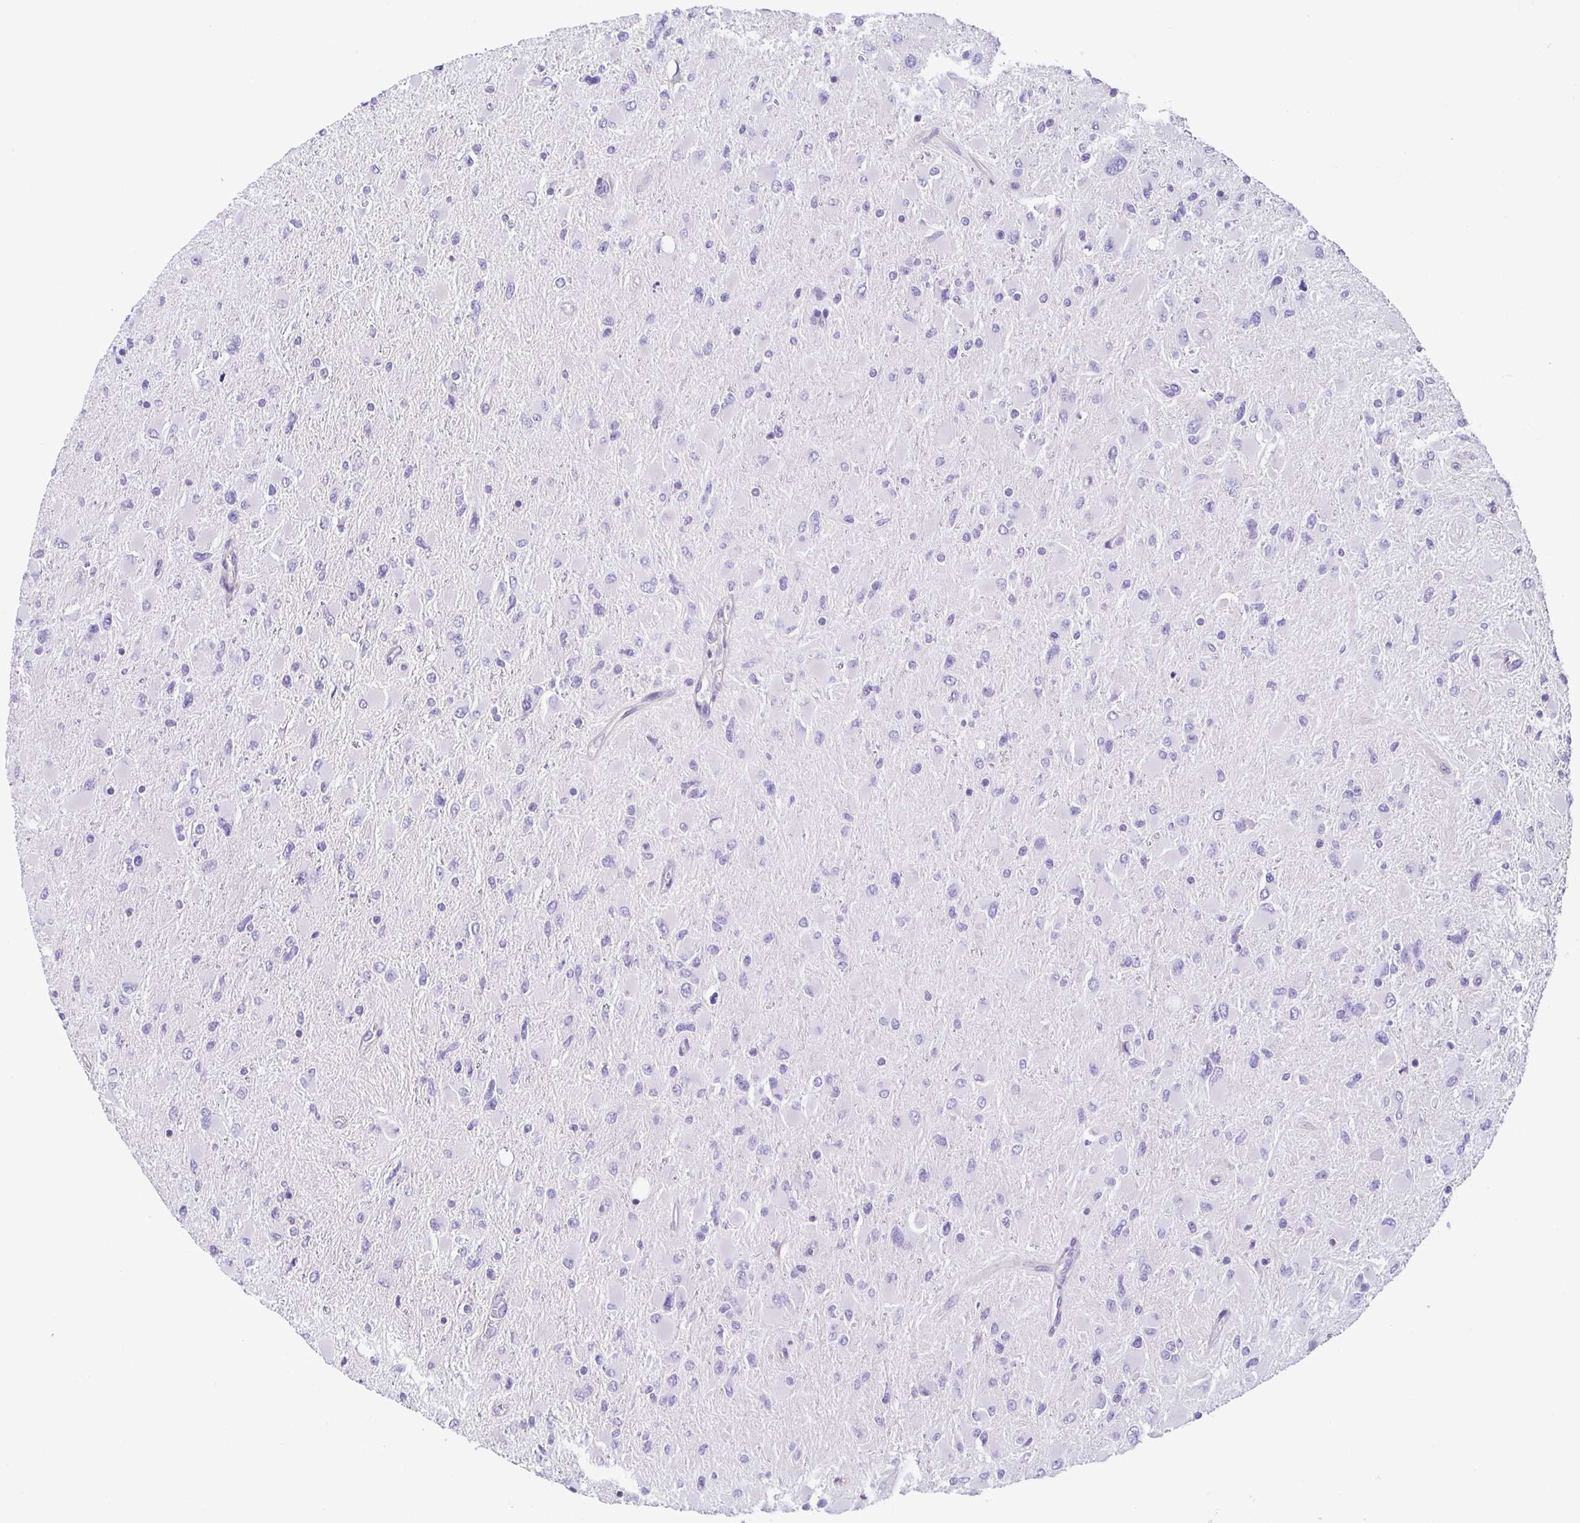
{"staining": {"intensity": "negative", "quantity": "none", "location": "none"}, "tissue": "glioma", "cell_type": "Tumor cells", "image_type": "cancer", "snomed": [{"axis": "morphology", "description": "Glioma, malignant, High grade"}, {"axis": "topography", "description": "Cerebral cortex"}], "caption": "There is no significant staining in tumor cells of glioma.", "gene": "MYL6", "patient": {"sex": "female", "age": 36}}